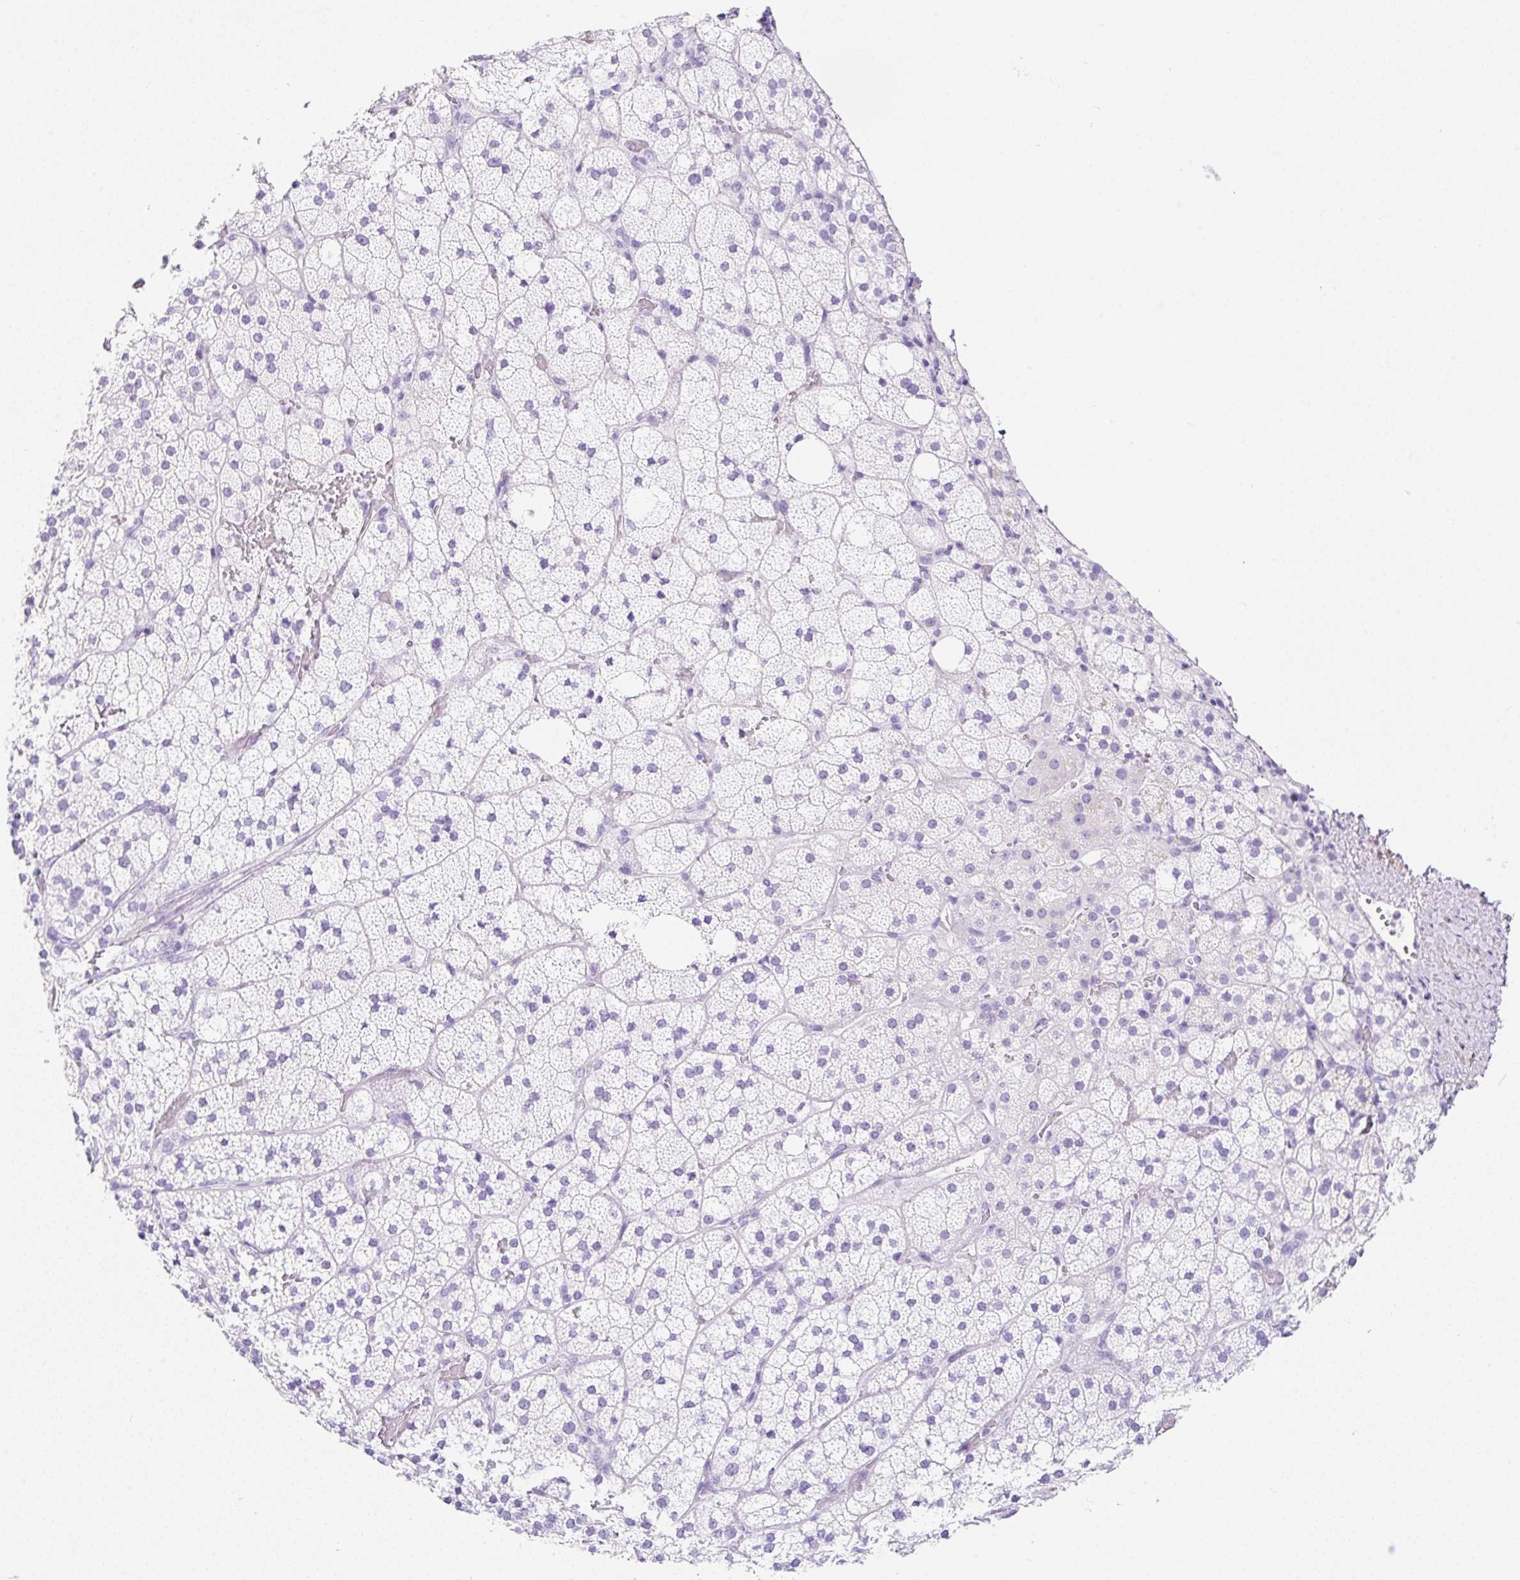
{"staining": {"intensity": "negative", "quantity": "none", "location": "none"}, "tissue": "adrenal gland", "cell_type": "Glandular cells", "image_type": "normal", "snomed": [{"axis": "morphology", "description": "Normal tissue, NOS"}, {"axis": "topography", "description": "Adrenal gland"}], "caption": "Immunohistochemical staining of normal human adrenal gland demonstrates no significant staining in glandular cells. Nuclei are stained in blue.", "gene": "CLDND2", "patient": {"sex": "male", "age": 53}}